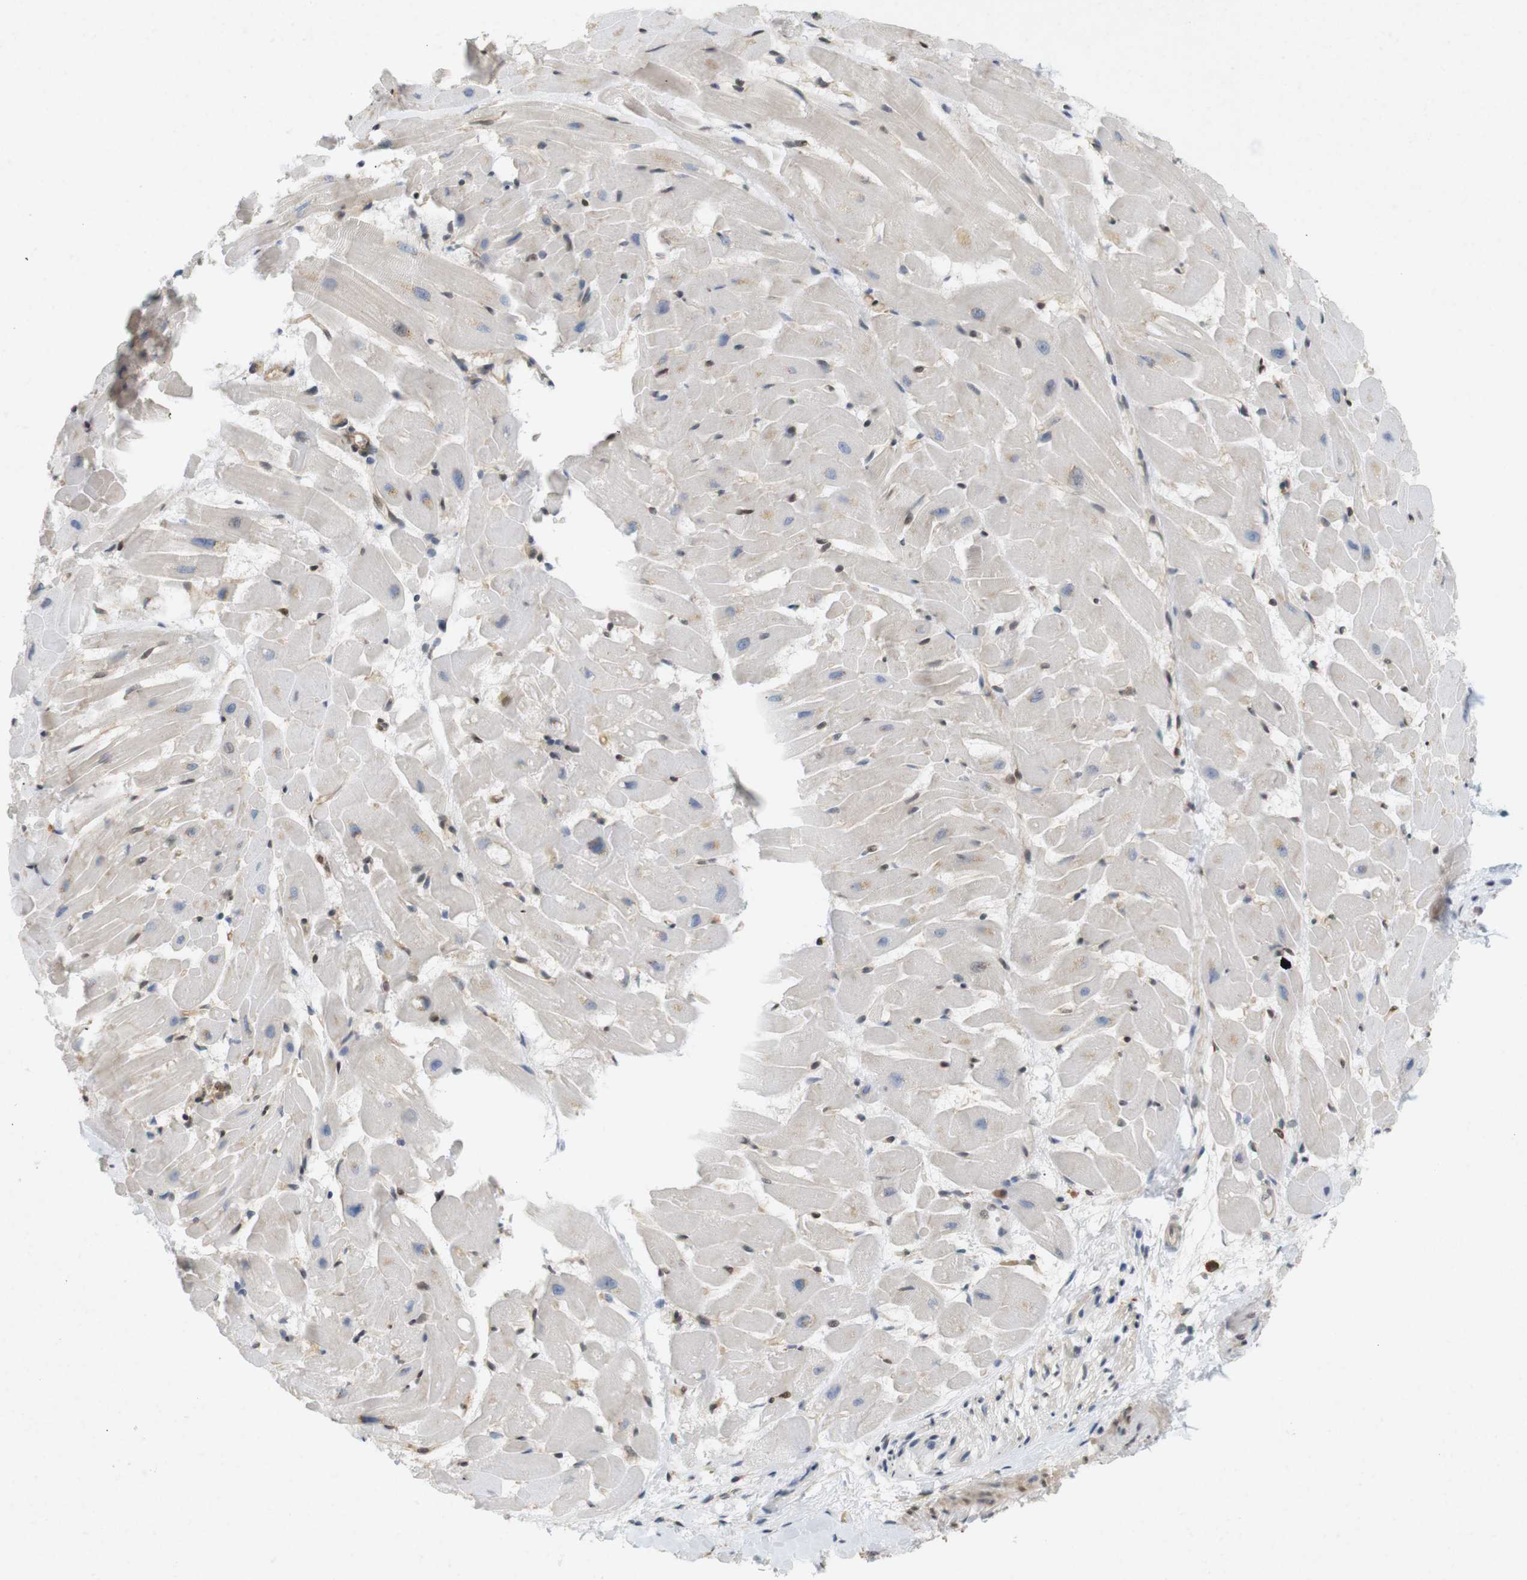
{"staining": {"intensity": "moderate", "quantity": "<25%", "location": "cytoplasmic/membranous"}, "tissue": "heart muscle", "cell_type": "Cardiomyocytes", "image_type": "normal", "snomed": [{"axis": "morphology", "description": "Normal tissue, NOS"}, {"axis": "topography", "description": "Heart"}], "caption": "Immunohistochemistry micrograph of benign human heart muscle stained for a protein (brown), which reveals low levels of moderate cytoplasmic/membranous staining in approximately <25% of cardiomyocytes.", "gene": "PPP1R14A", "patient": {"sex": "female", "age": 19}}